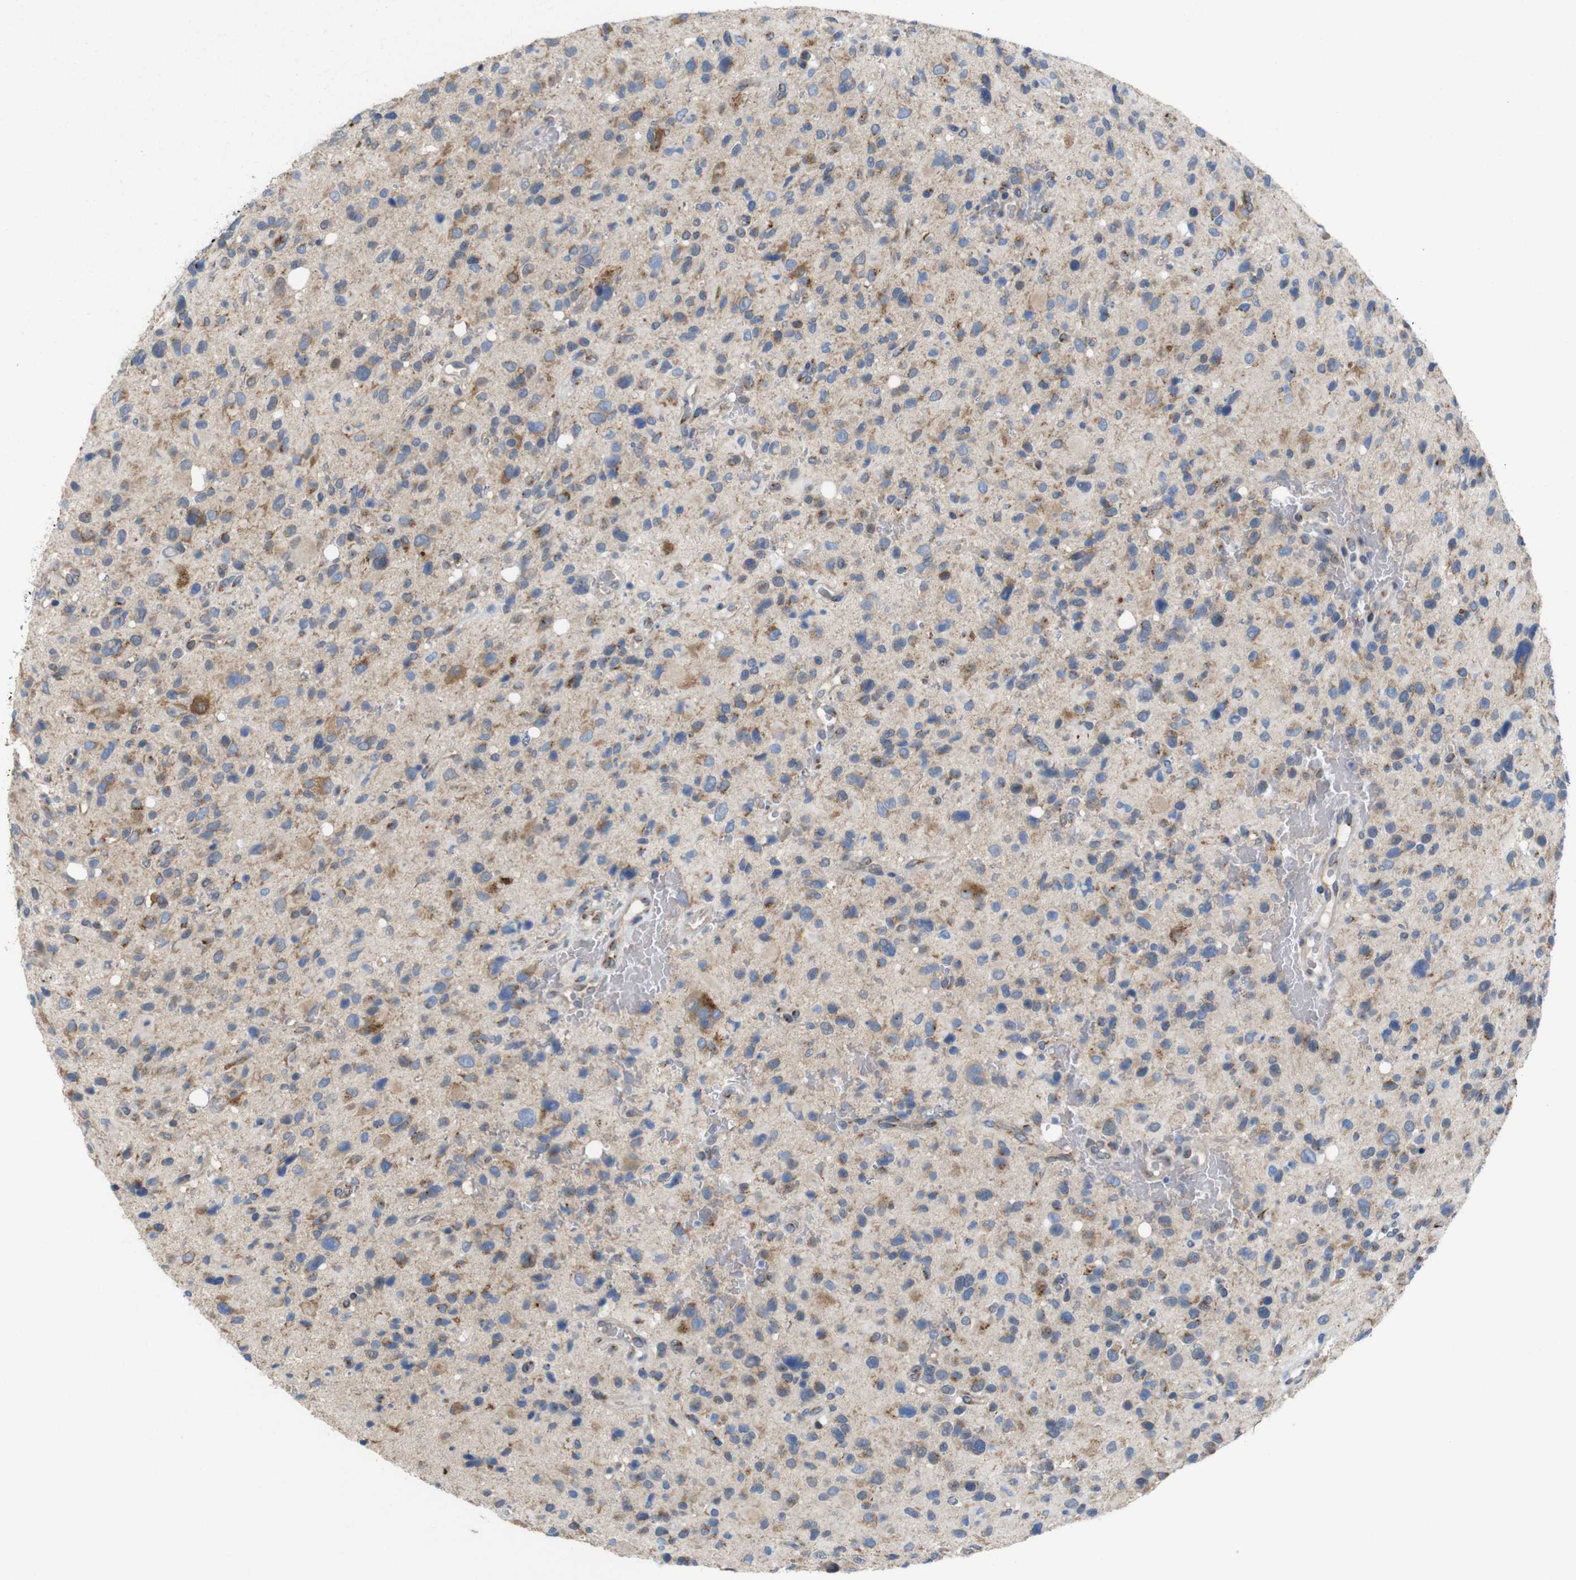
{"staining": {"intensity": "moderate", "quantity": "25%-75%", "location": "cytoplasmic/membranous"}, "tissue": "glioma", "cell_type": "Tumor cells", "image_type": "cancer", "snomed": [{"axis": "morphology", "description": "Glioma, malignant, High grade"}, {"axis": "topography", "description": "Brain"}], "caption": "Tumor cells show moderate cytoplasmic/membranous expression in approximately 25%-75% of cells in glioma.", "gene": "EFCAB14", "patient": {"sex": "male", "age": 48}}